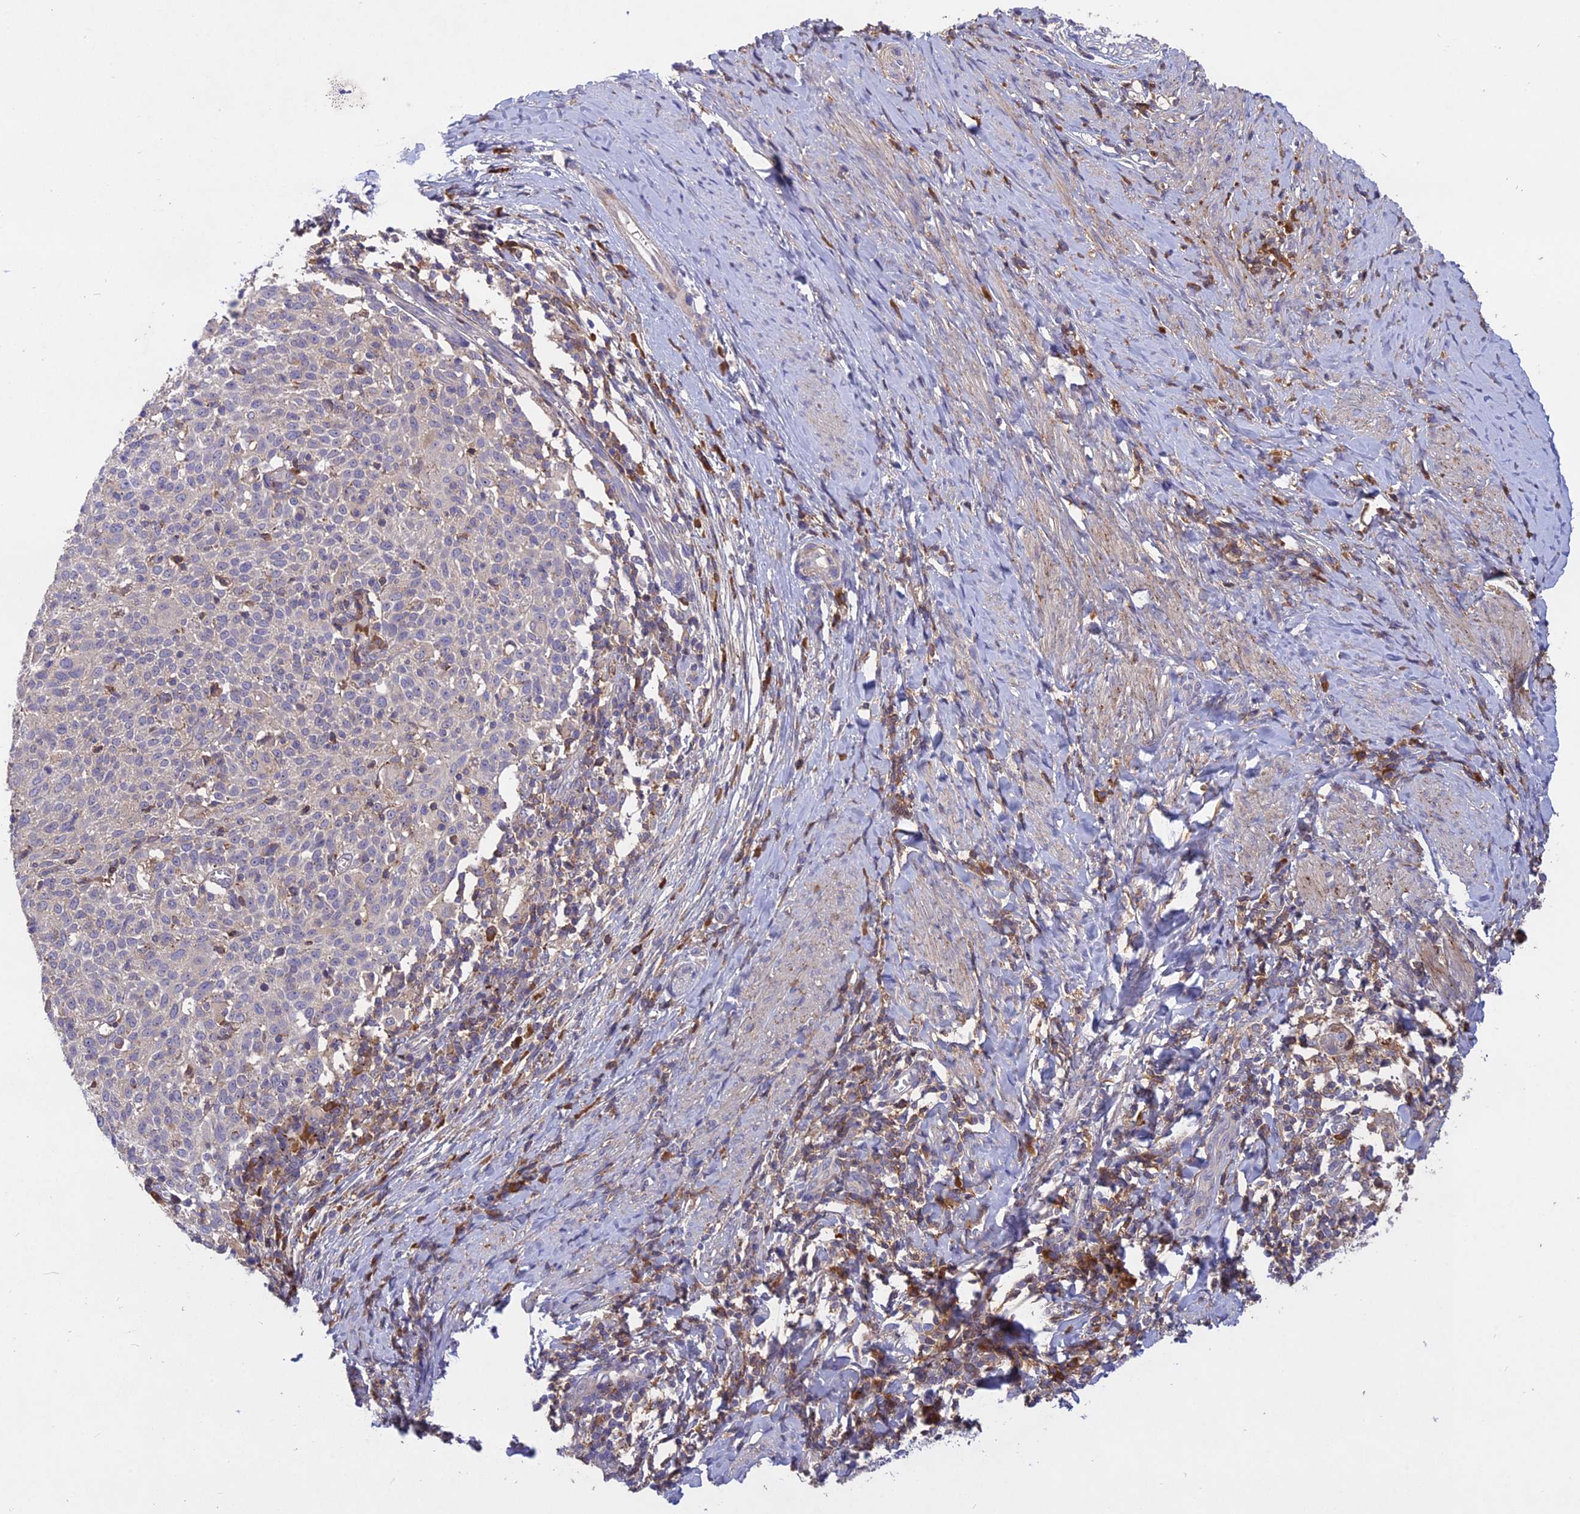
{"staining": {"intensity": "negative", "quantity": "none", "location": "none"}, "tissue": "cervical cancer", "cell_type": "Tumor cells", "image_type": "cancer", "snomed": [{"axis": "morphology", "description": "Squamous cell carcinoma, NOS"}, {"axis": "topography", "description": "Cervix"}], "caption": "Immunohistochemical staining of cervical cancer displays no significant positivity in tumor cells.", "gene": "ADO", "patient": {"sex": "female", "age": 52}}